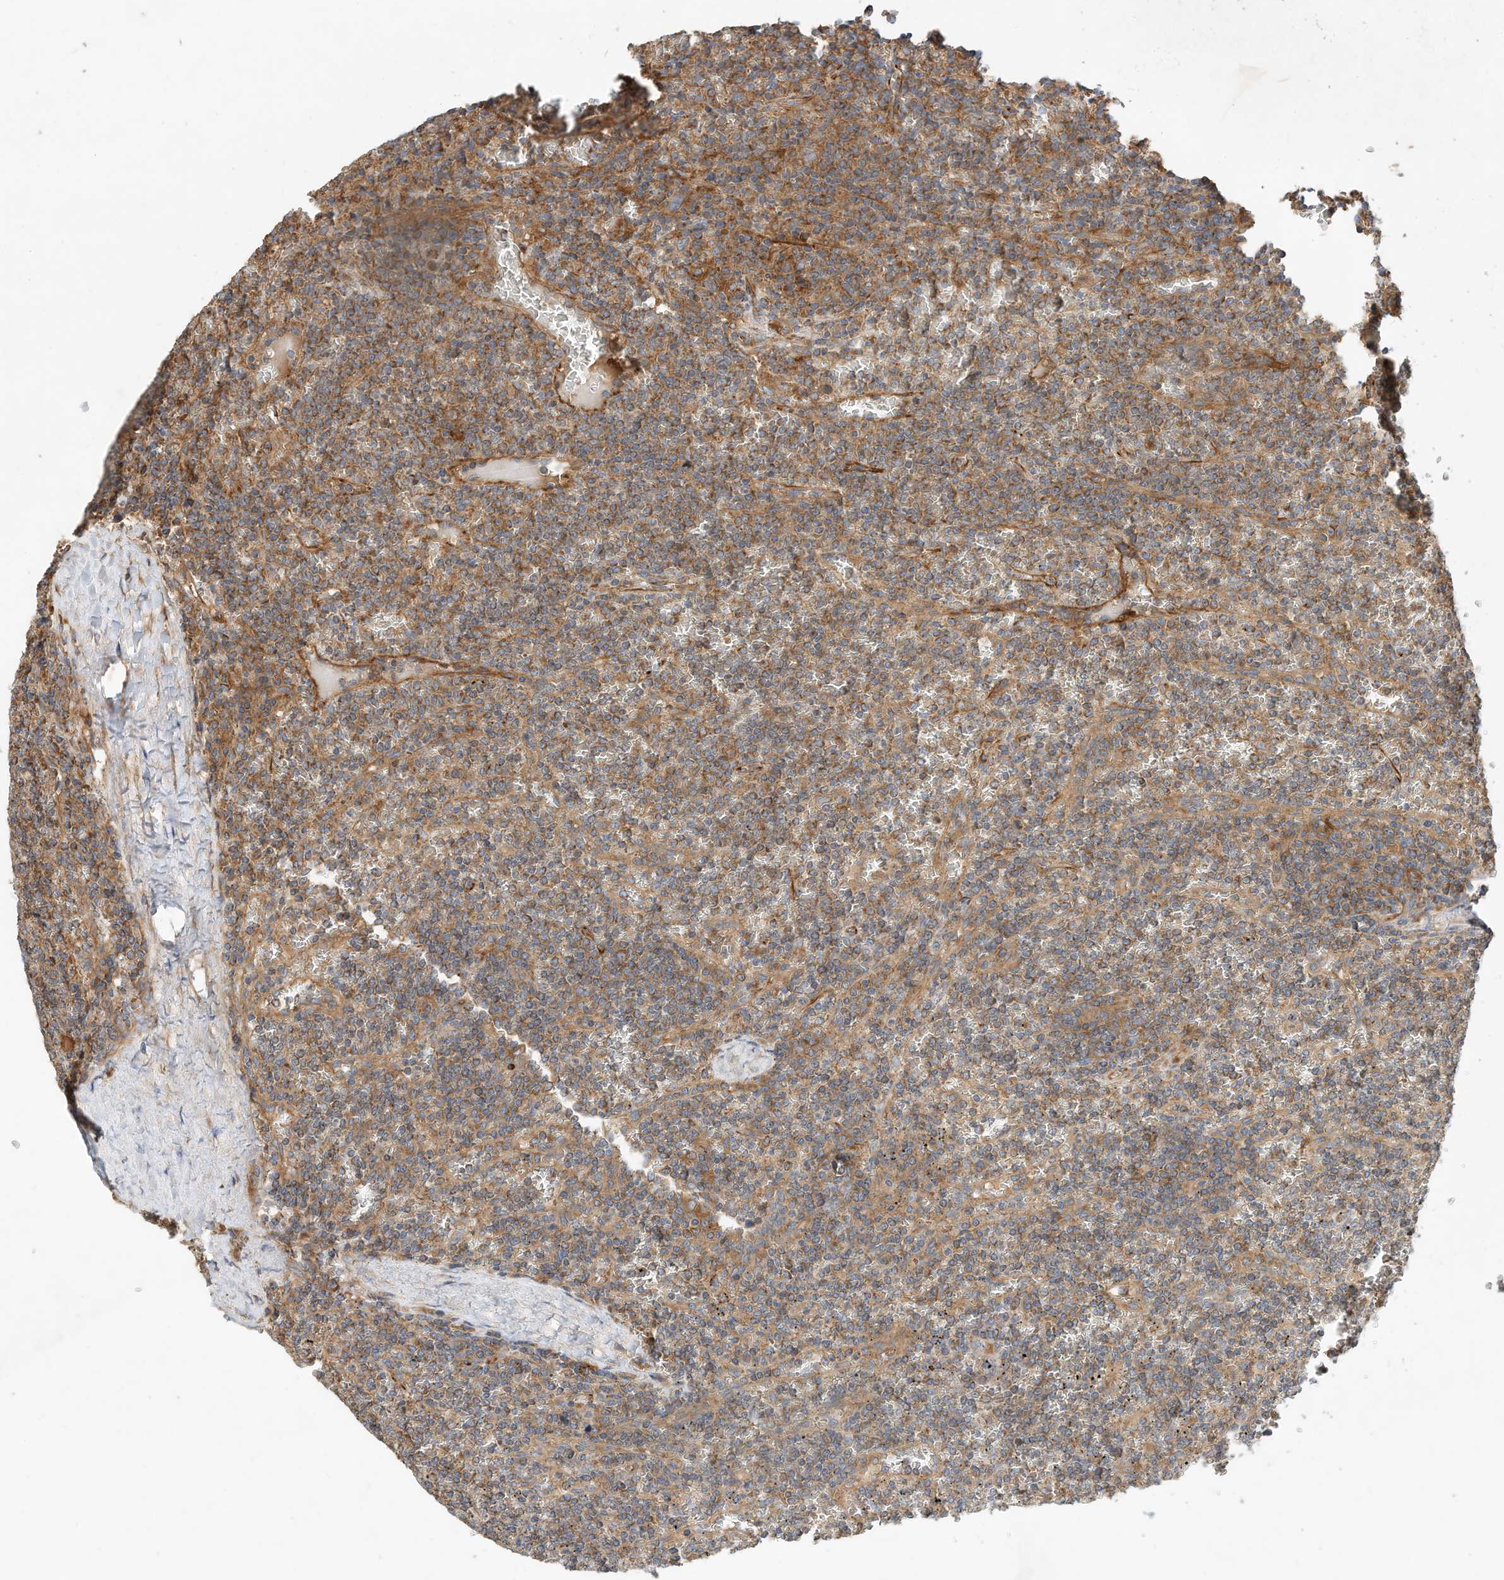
{"staining": {"intensity": "strong", "quantity": "25%-75%", "location": "cytoplasmic/membranous"}, "tissue": "lymphoma", "cell_type": "Tumor cells", "image_type": "cancer", "snomed": [{"axis": "morphology", "description": "Malignant lymphoma, non-Hodgkin's type, Low grade"}, {"axis": "topography", "description": "Spleen"}], "caption": "The histopathology image exhibits staining of malignant lymphoma, non-Hodgkin's type (low-grade), revealing strong cytoplasmic/membranous protein positivity (brown color) within tumor cells.", "gene": "CPAMD8", "patient": {"sex": "female", "age": 19}}